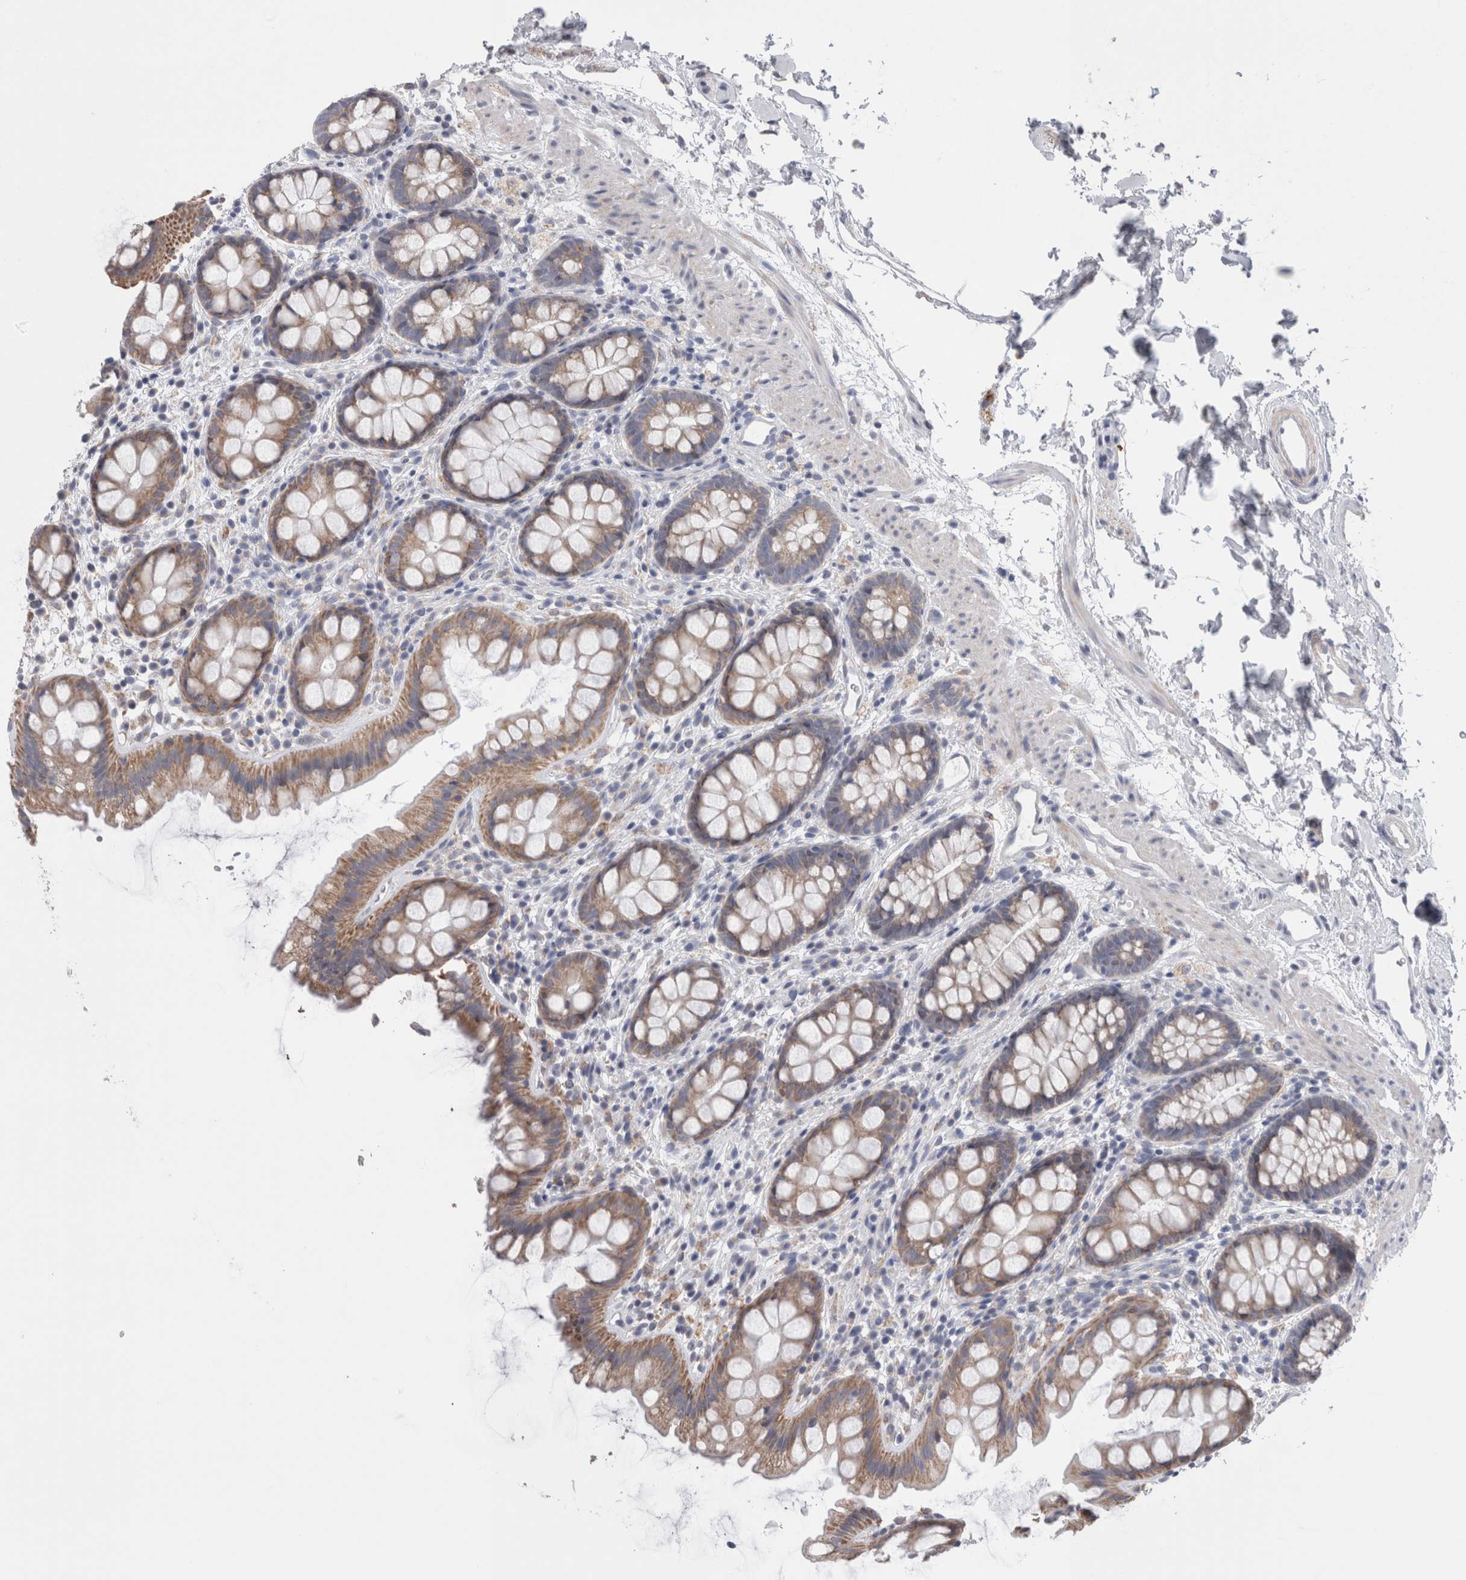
{"staining": {"intensity": "moderate", "quantity": ">75%", "location": "cytoplasmic/membranous"}, "tissue": "rectum", "cell_type": "Glandular cells", "image_type": "normal", "snomed": [{"axis": "morphology", "description": "Normal tissue, NOS"}, {"axis": "topography", "description": "Rectum"}], "caption": "Benign rectum shows moderate cytoplasmic/membranous staining in approximately >75% of glandular cells.", "gene": "GDAP1", "patient": {"sex": "female", "age": 65}}